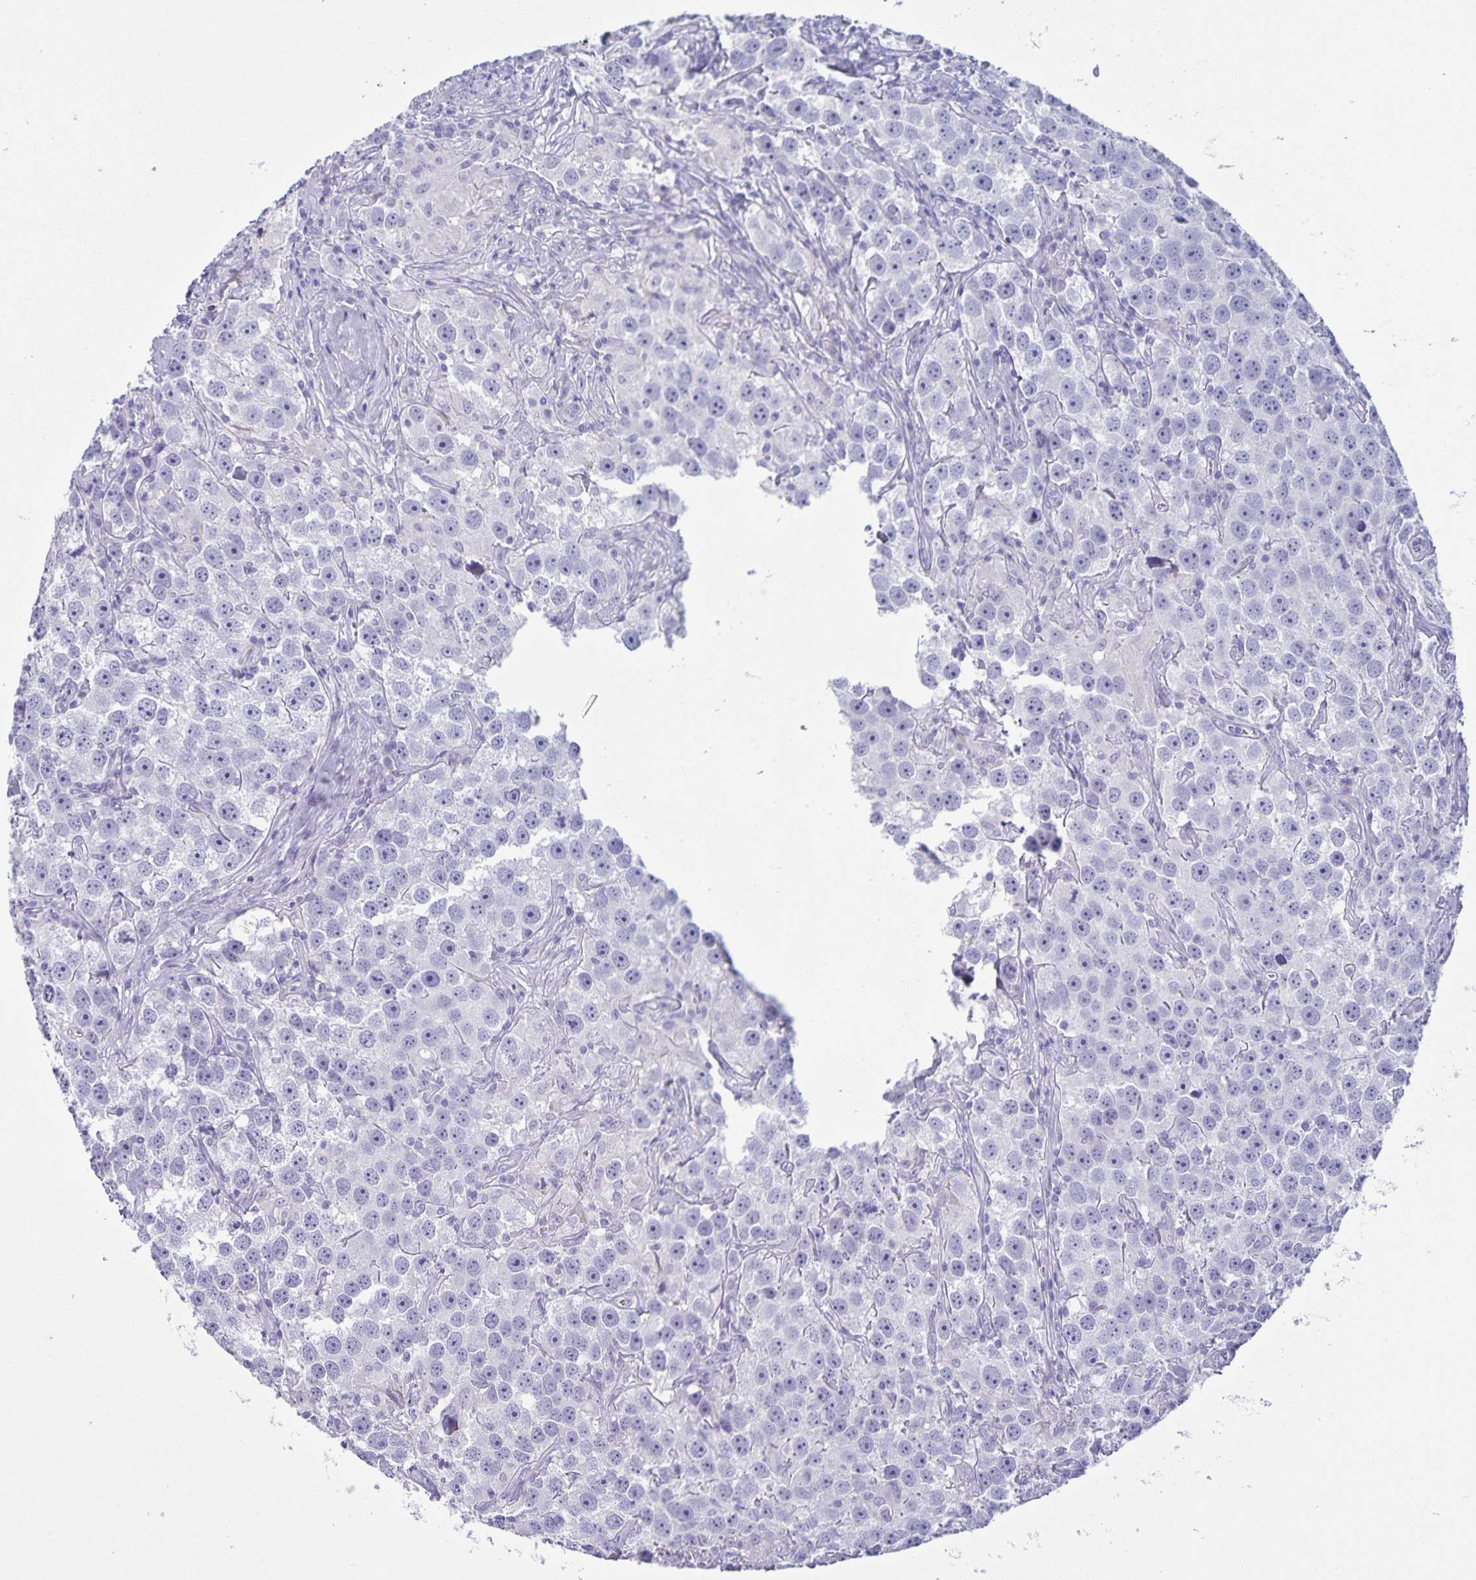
{"staining": {"intensity": "negative", "quantity": "none", "location": "none"}, "tissue": "testis cancer", "cell_type": "Tumor cells", "image_type": "cancer", "snomed": [{"axis": "morphology", "description": "Seminoma, NOS"}, {"axis": "topography", "description": "Testis"}], "caption": "Seminoma (testis) was stained to show a protein in brown. There is no significant expression in tumor cells. (Stains: DAB IHC with hematoxylin counter stain, Microscopy: brightfield microscopy at high magnification).", "gene": "IBTK", "patient": {"sex": "male", "age": 49}}